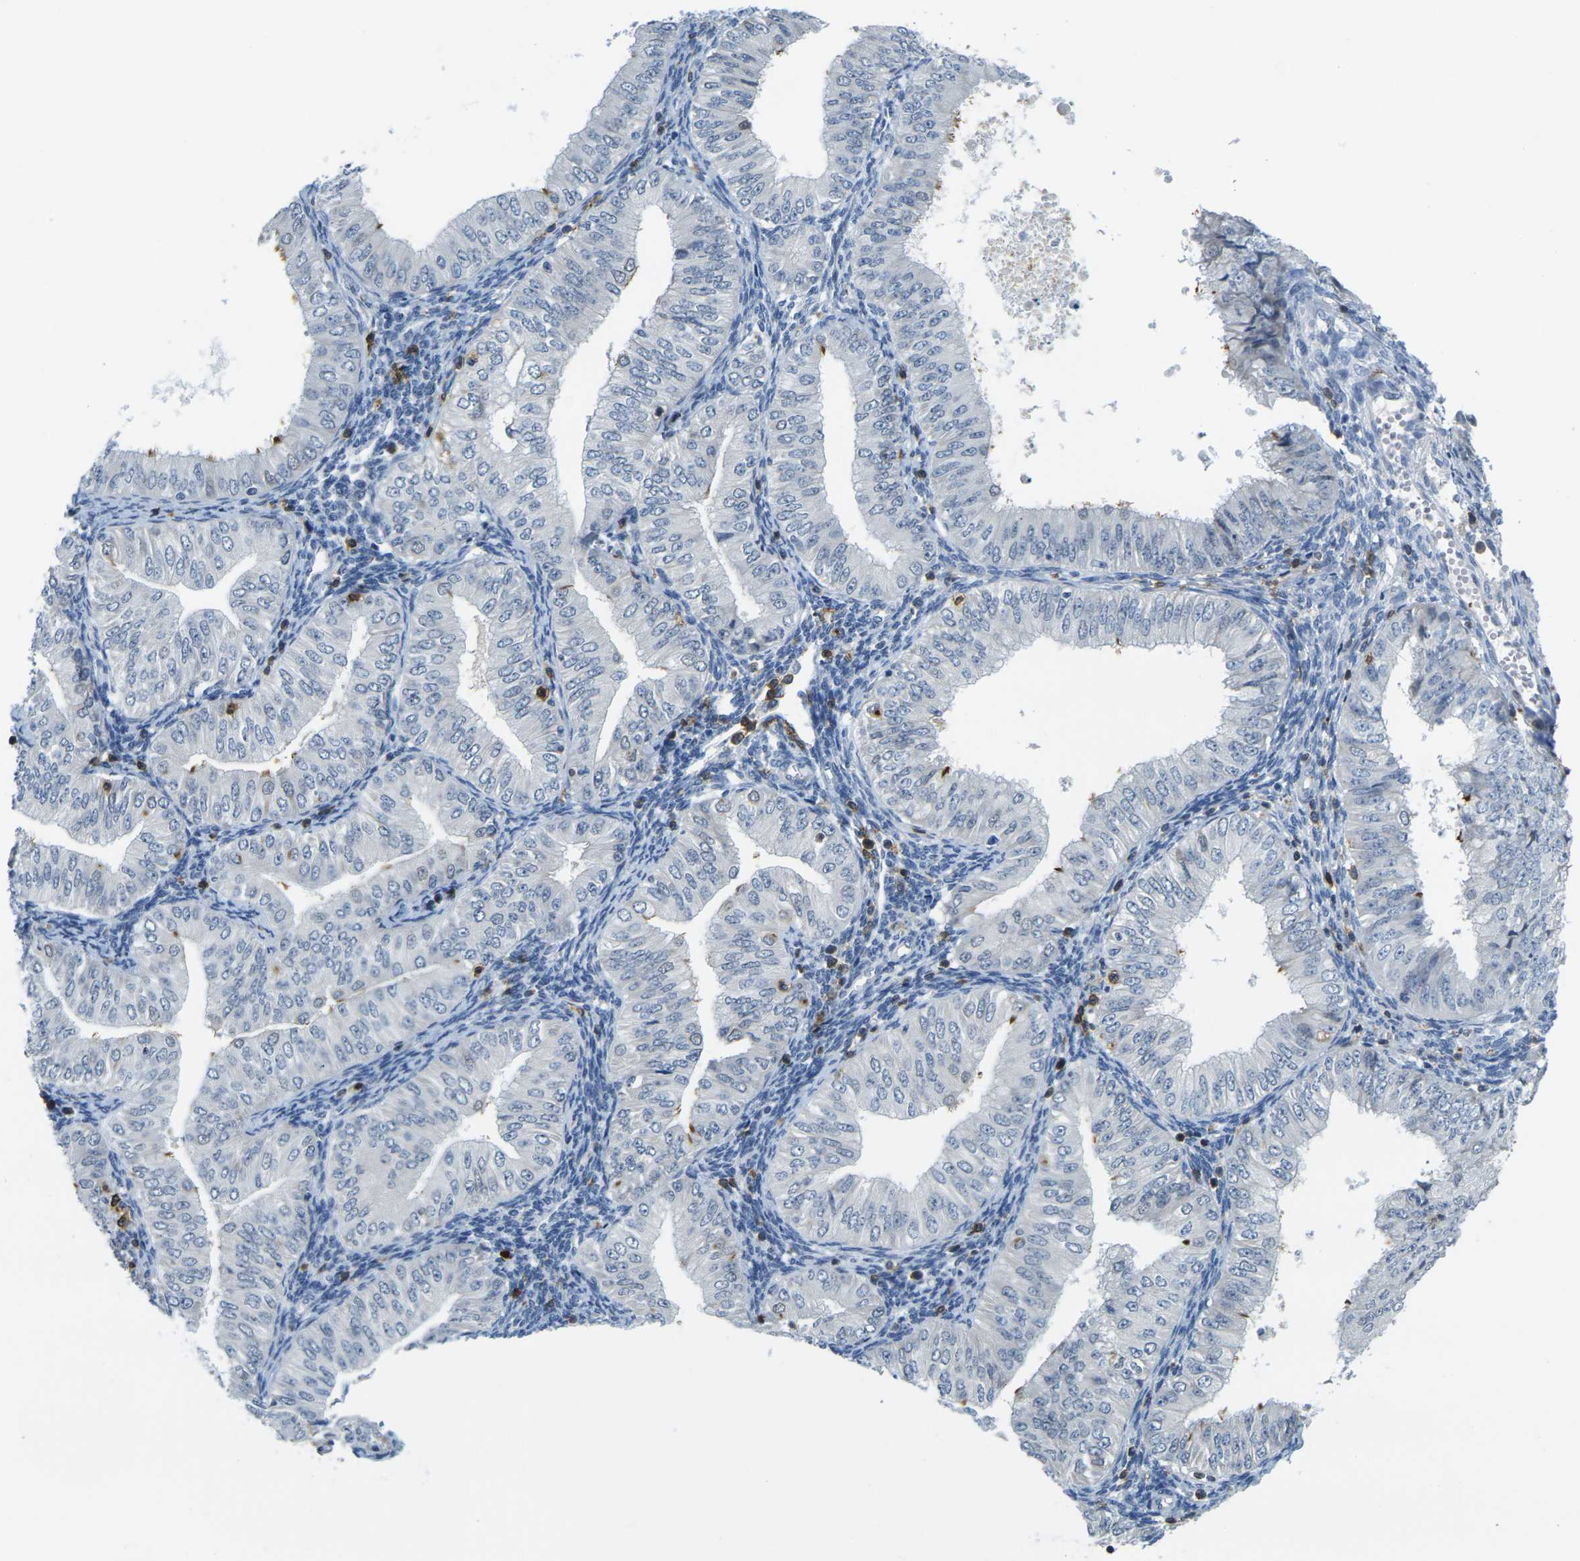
{"staining": {"intensity": "negative", "quantity": "none", "location": "none"}, "tissue": "endometrial cancer", "cell_type": "Tumor cells", "image_type": "cancer", "snomed": [{"axis": "morphology", "description": "Normal tissue, NOS"}, {"axis": "morphology", "description": "Adenocarcinoma, NOS"}, {"axis": "topography", "description": "Endometrium"}], "caption": "DAB (3,3'-diaminobenzidine) immunohistochemical staining of human endometrial cancer demonstrates no significant positivity in tumor cells.", "gene": "CD3D", "patient": {"sex": "female", "age": 53}}